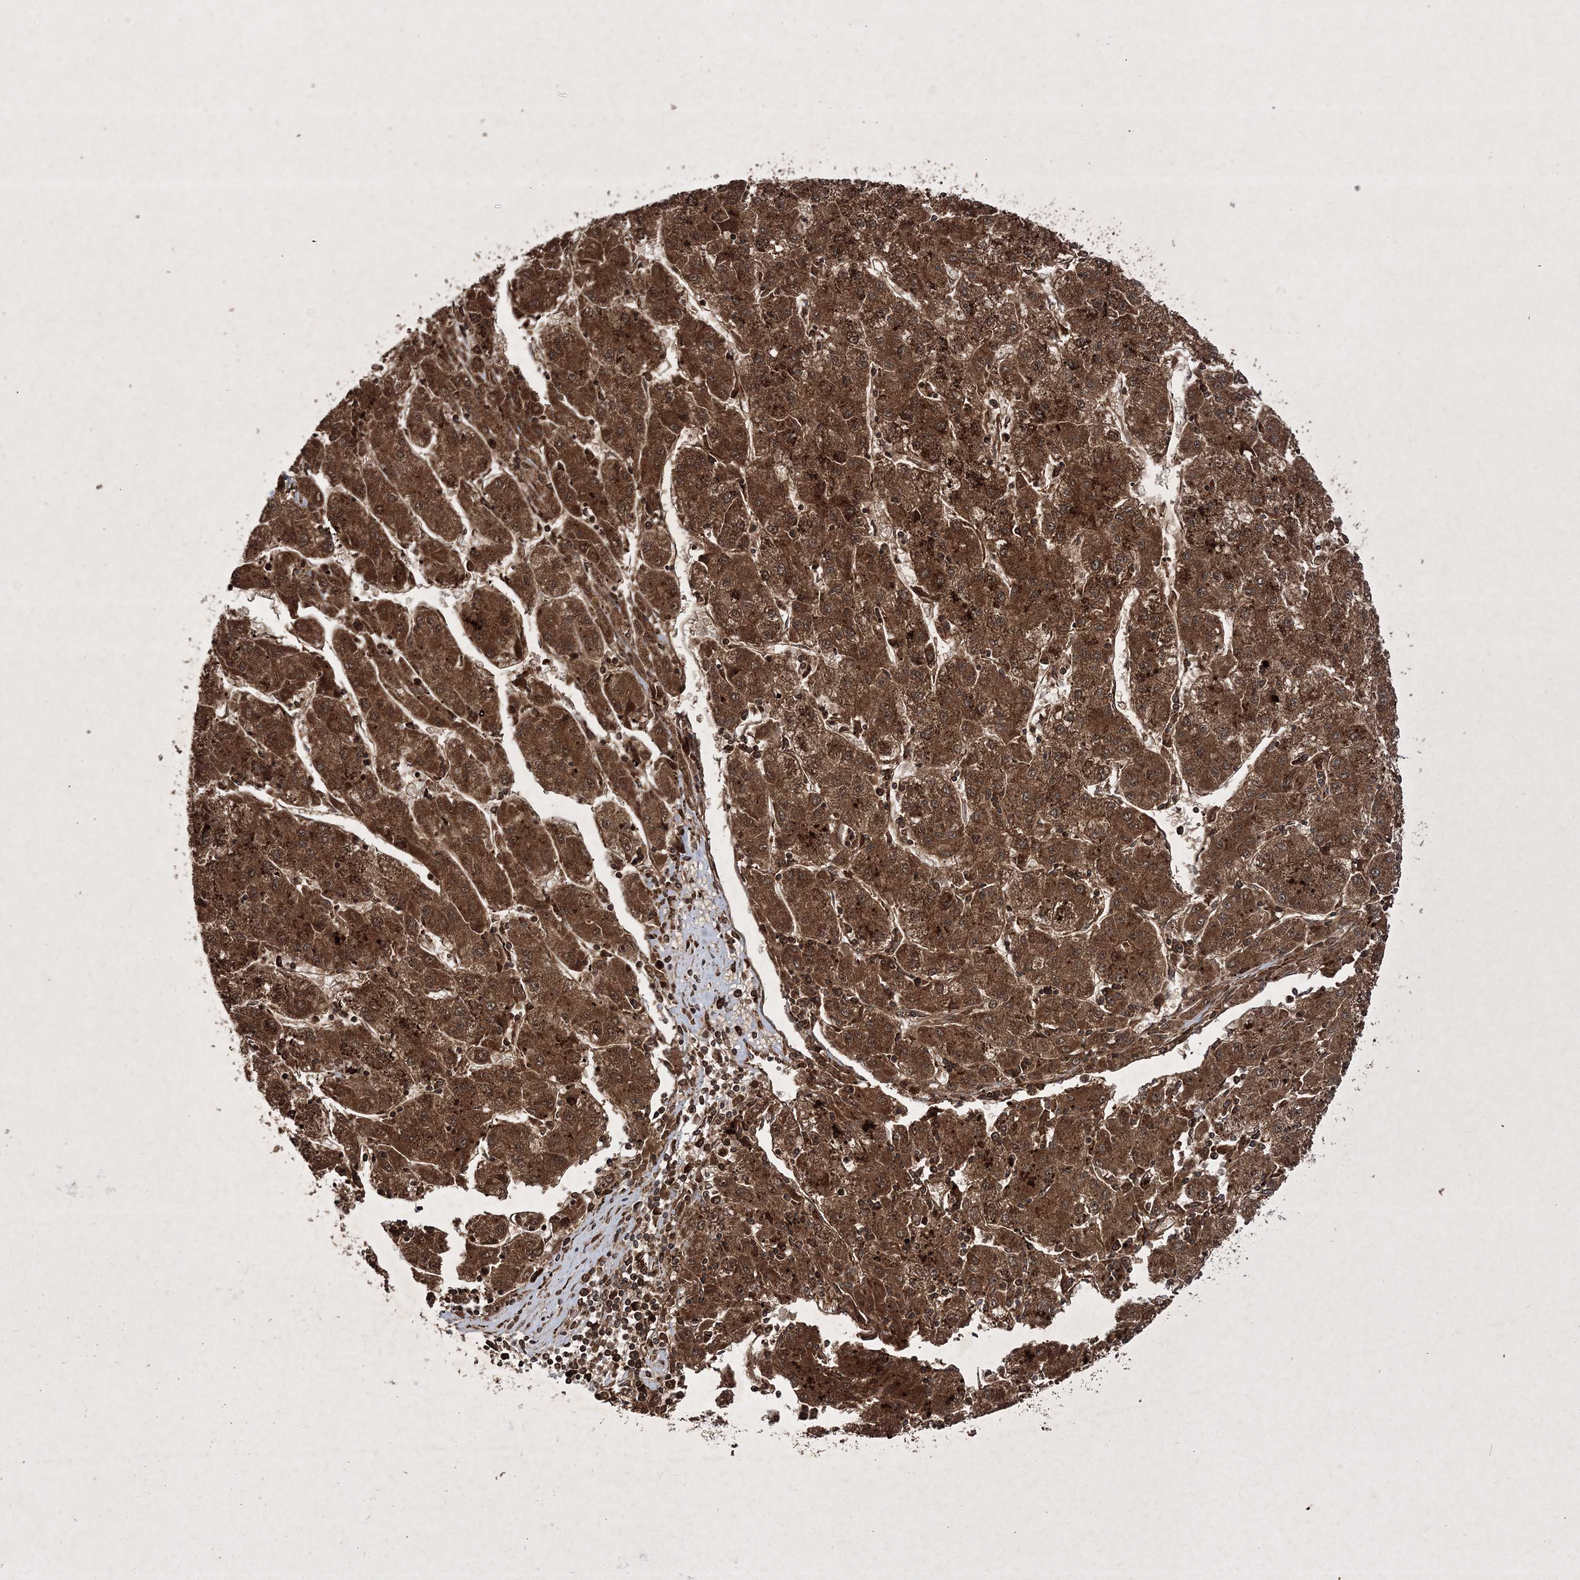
{"staining": {"intensity": "strong", "quantity": ">75%", "location": "cytoplasmic/membranous"}, "tissue": "liver cancer", "cell_type": "Tumor cells", "image_type": "cancer", "snomed": [{"axis": "morphology", "description": "Carcinoma, Hepatocellular, NOS"}, {"axis": "topography", "description": "Liver"}], "caption": "Hepatocellular carcinoma (liver) stained with a brown dye displays strong cytoplasmic/membranous positive staining in about >75% of tumor cells.", "gene": "DNAJC13", "patient": {"sex": "male", "age": 72}}